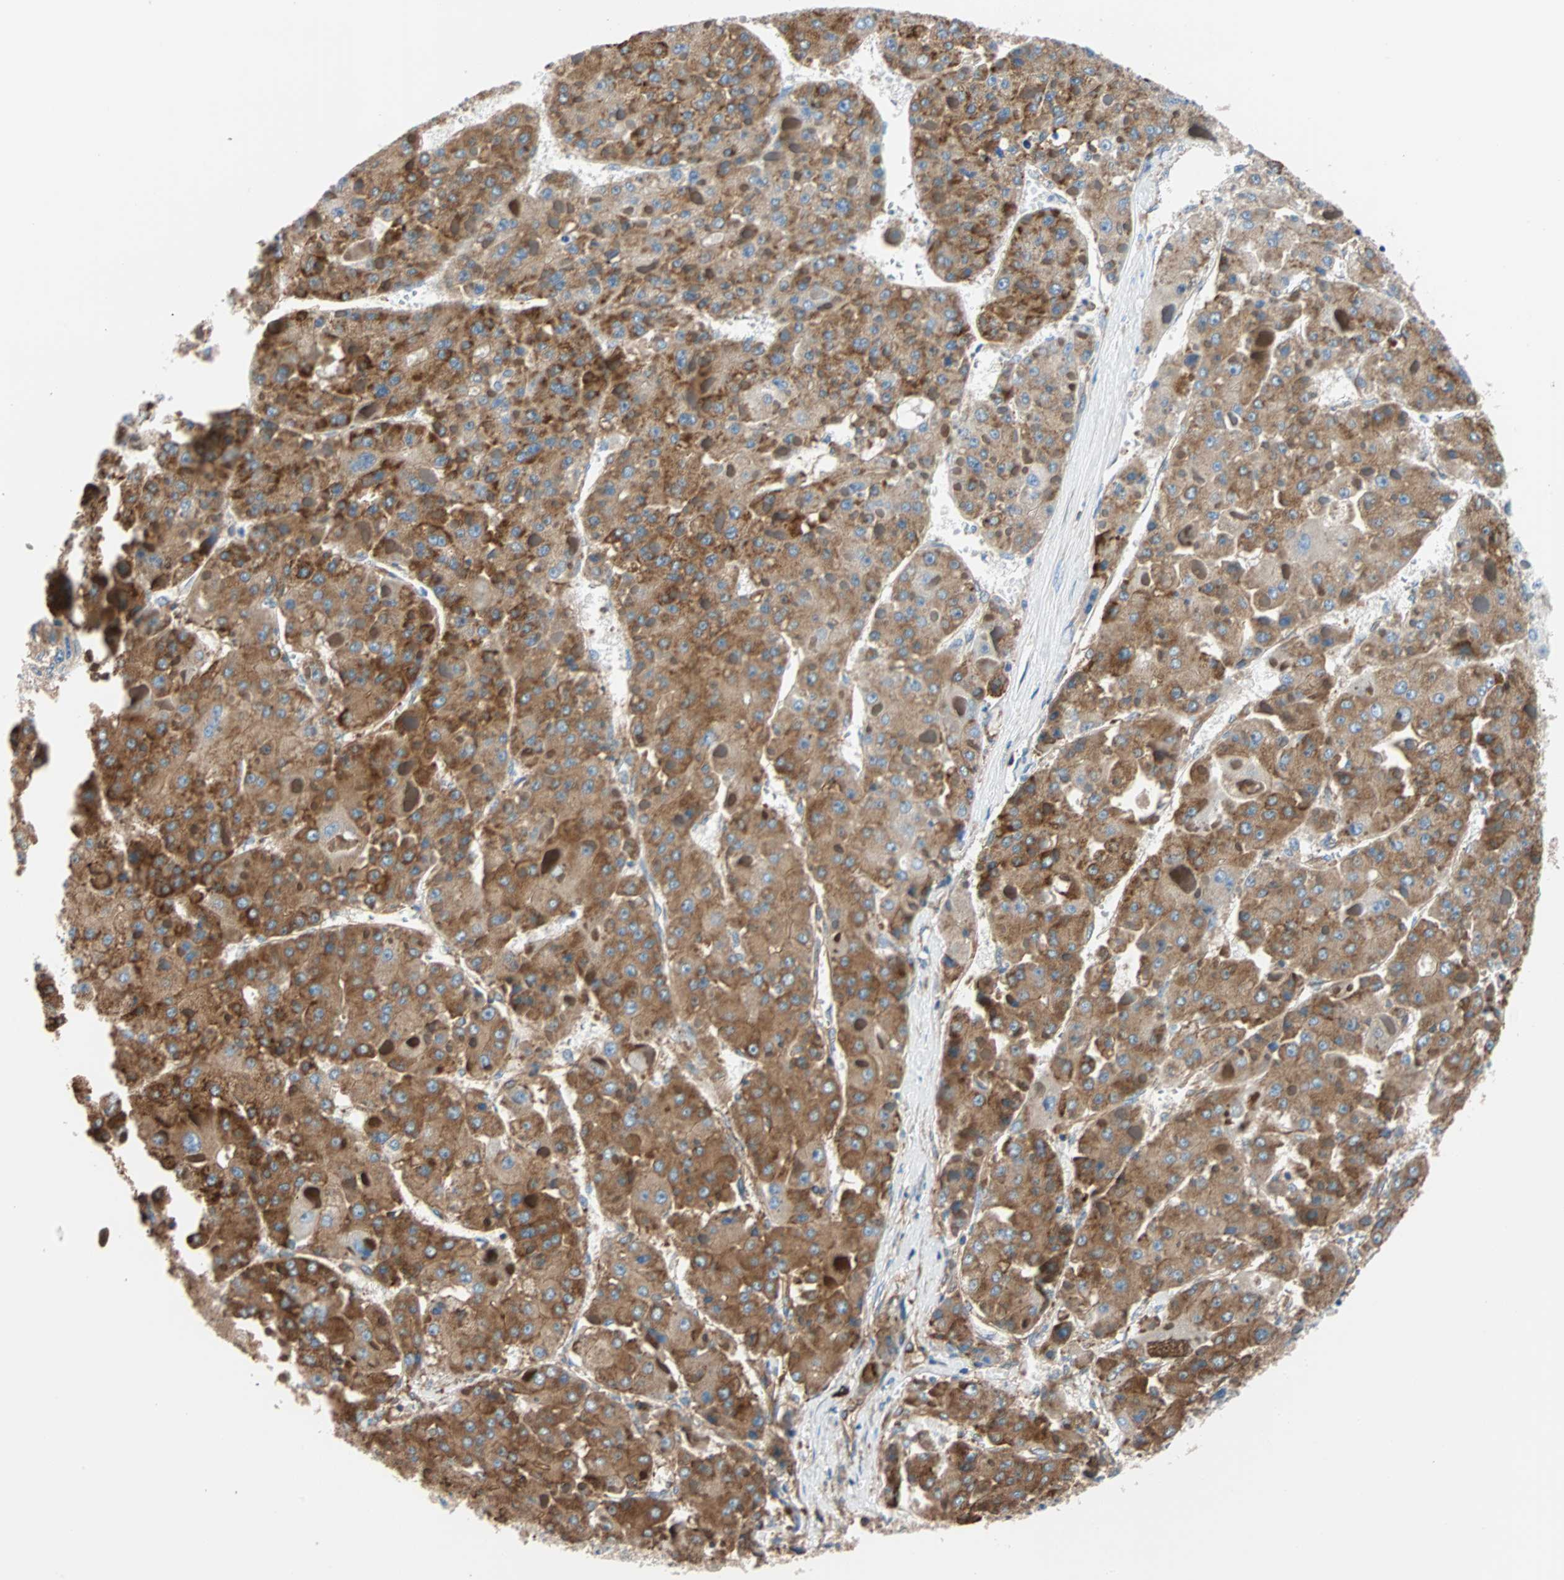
{"staining": {"intensity": "strong", "quantity": ">75%", "location": "cytoplasmic/membranous"}, "tissue": "liver cancer", "cell_type": "Tumor cells", "image_type": "cancer", "snomed": [{"axis": "morphology", "description": "Carcinoma, Hepatocellular, NOS"}, {"axis": "topography", "description": "Liver"}], "caption": "Immunohistochemistry staining of liver cancer (hepatocellular carcinoma), which reveals high levels of strong cytoplasmic/membranous positivity in about >75% of tumor cells indicating strong cytoplasmic/membranous protein expression. The staining was performed using DAB (3,3'-diaminobenzidine) (brown) for protein detection and nuclei were counterstained in hematoxylin (blue).", "gene": "EEF2", "patient": {"sex": "female", "age": 73}}